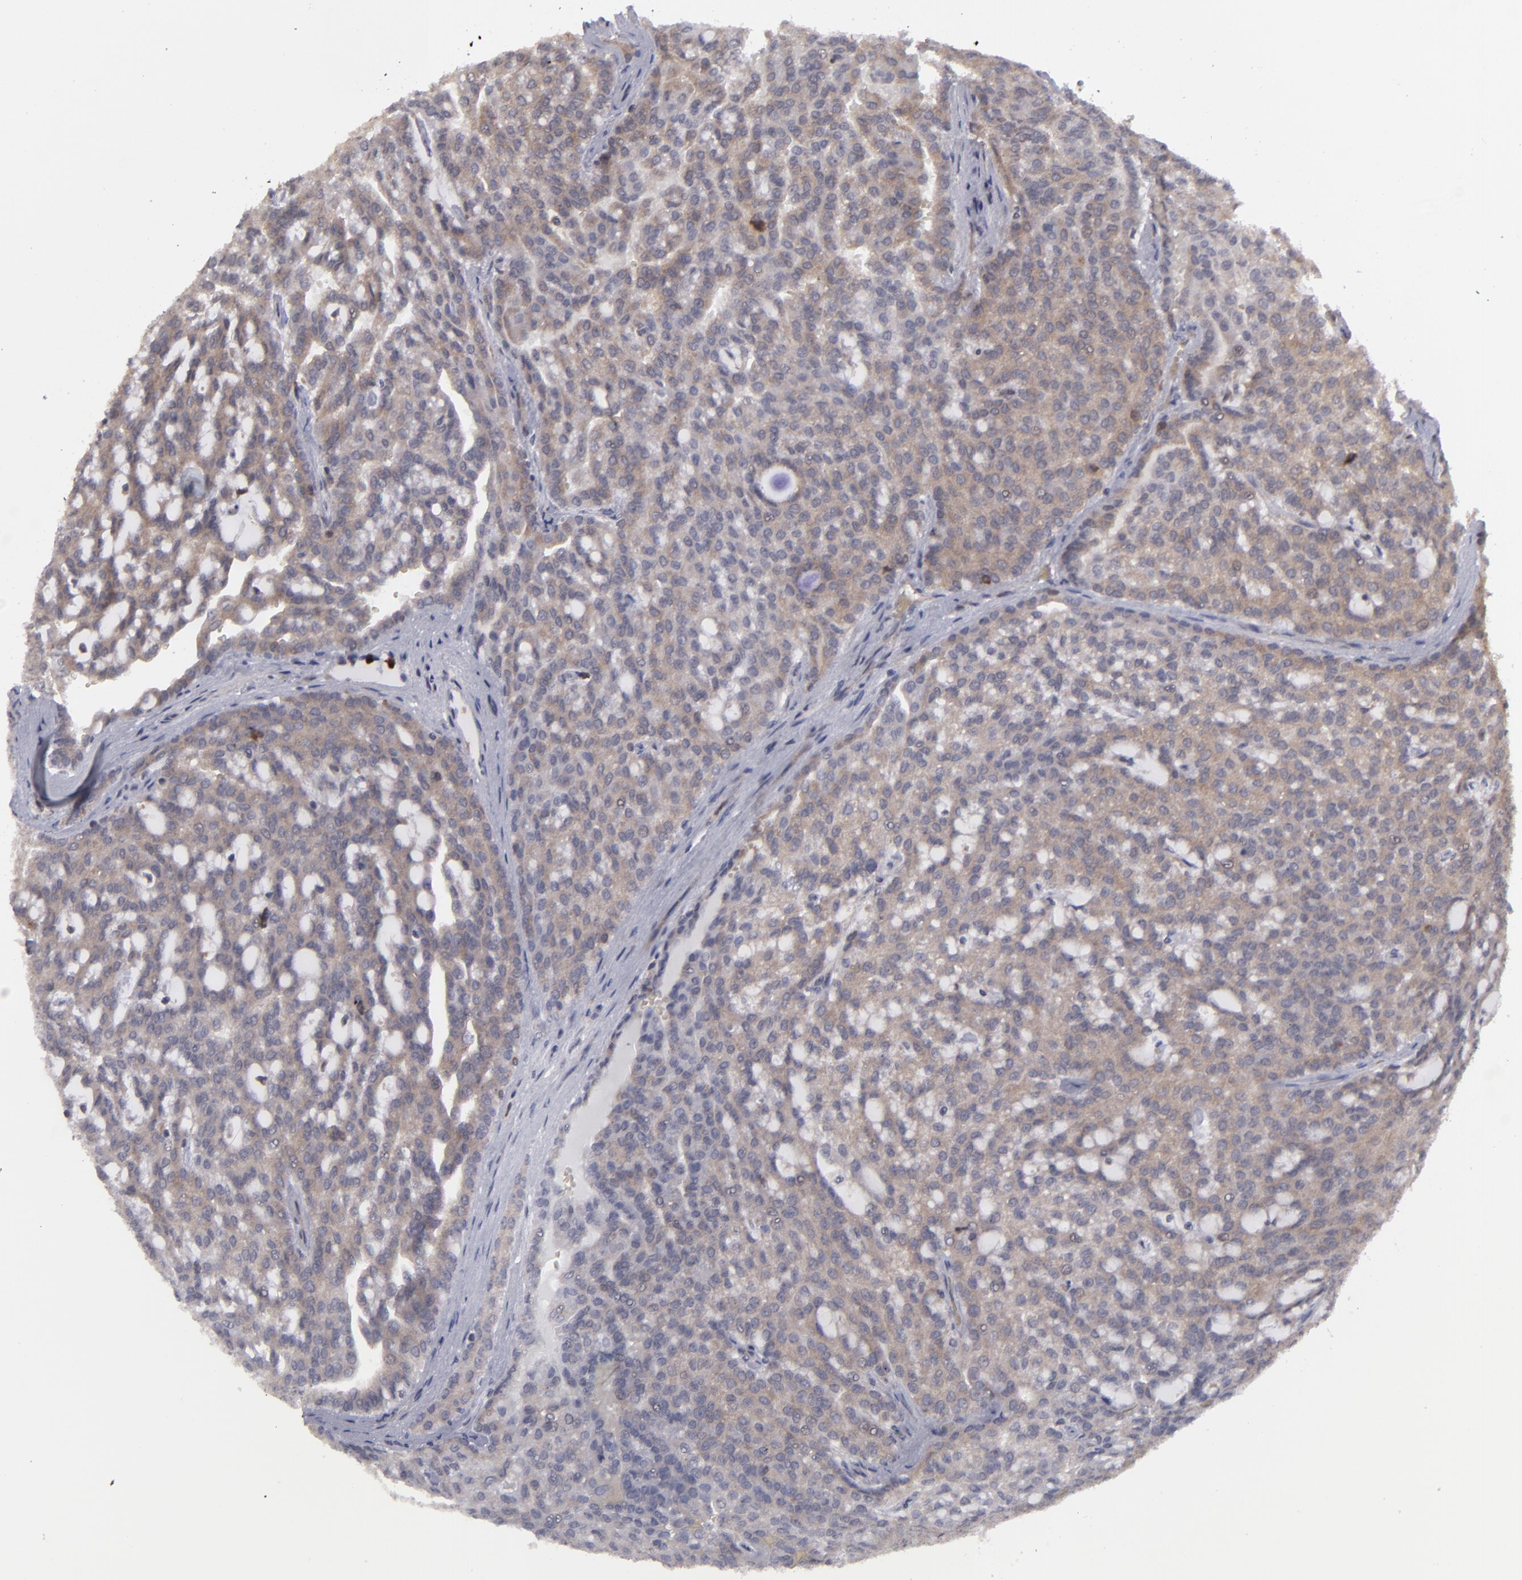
{"staining": {"intensity": "weak", "quantity": ">75%", "location": "cytoplasmic/membranous"}, "tissue": "renal cancer", "cell_type": "Tumor cells", "image_type": "cancer", "snomed": [{"axis": "morphology", "description": "Adenocarcinoma, NOS"}, {"axis": "topography", "description": "Kidney"}], "caption": "Renal cancer stained with a brown dye shows weak cytoplasmic/membranous positive positivity in about >75% of tumor cells.", "gene": "MAPK3", "patient": {"sex": "male", "age": 63}}